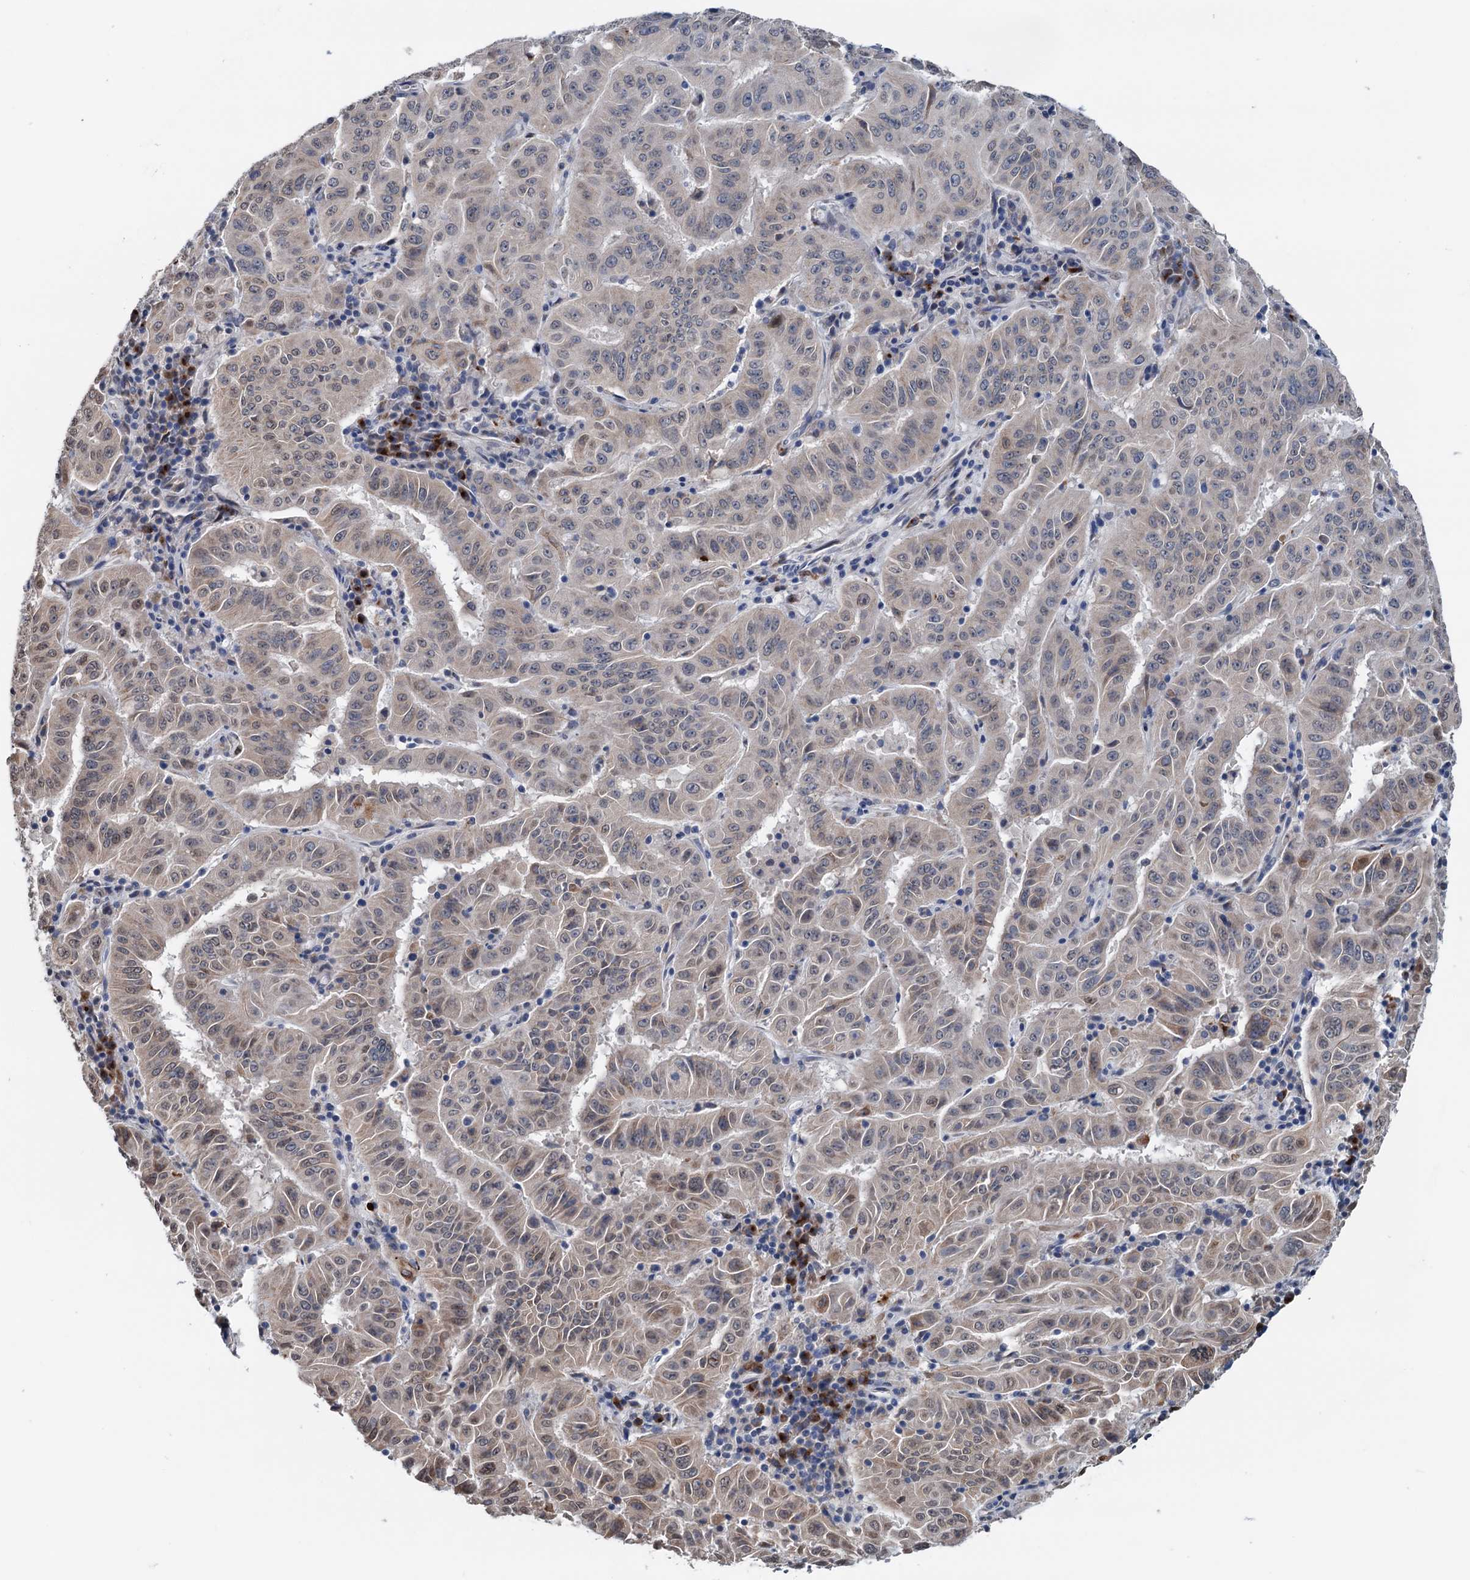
{"staining": {"intensity": "weak", "quantity": "<25%", "location": "cytoplasmic/membranous,nuclear"}, "tissue": "pancreatic cancer", "cell_type": "Tumor cells", "image_type": "cancer", "snomed": [{"axis": "morphology", "description": "Adenocarcinoma, NOS"}, {"axis": "topography", "description": "Pancreas"}], "caption": "Micrograph shows no protein expression in tumor cells of pancreatic cancer (adenocarcinoma) tissue.", "gene": "SHLD1", "patient": {"sex": "male", "age": 63}}